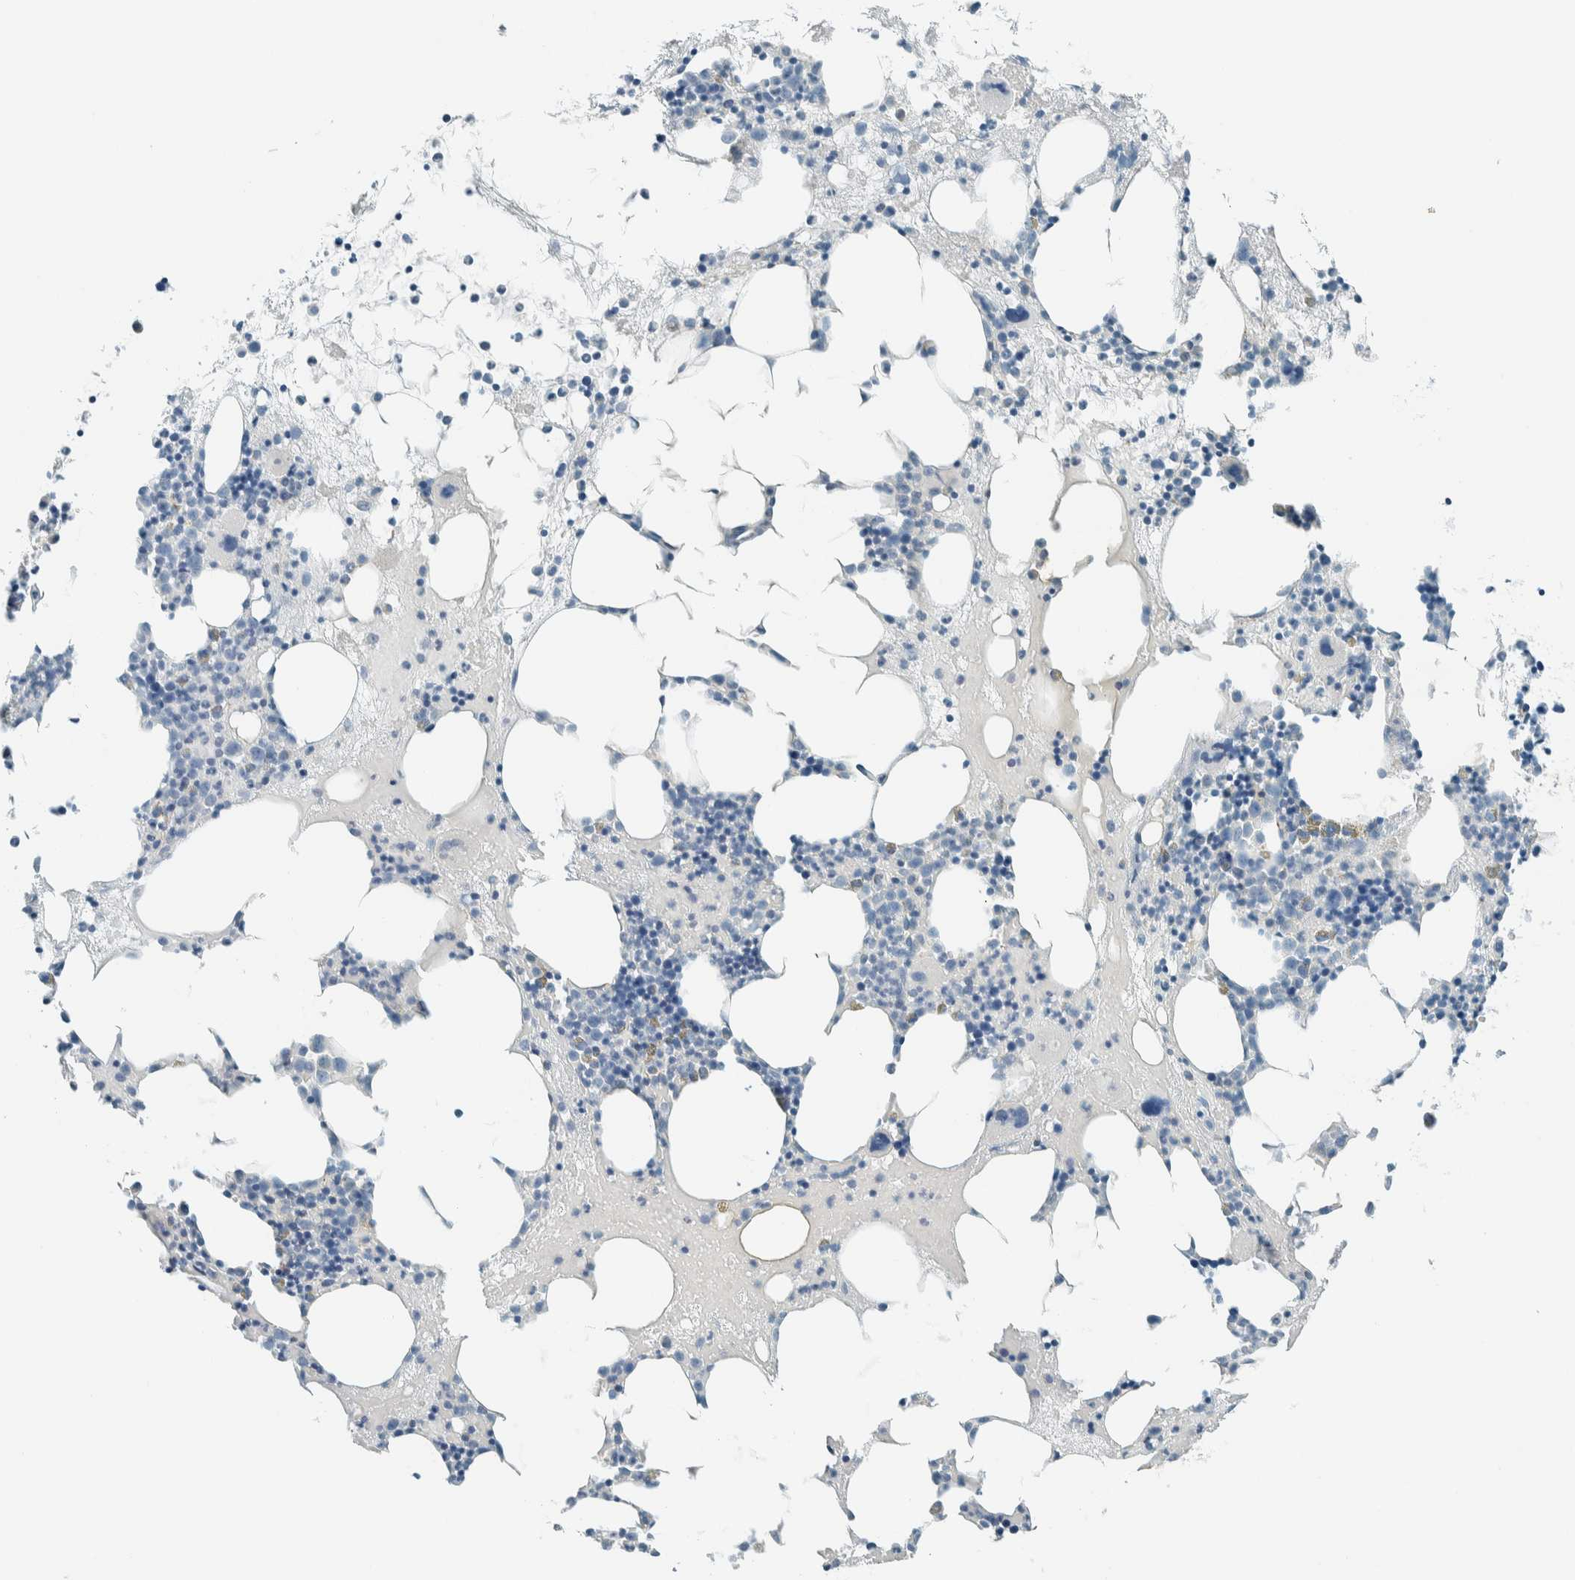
{"staining": {"intensity": "negative", "quantity": "none", "location": "none"}, "tissue": "bone marrow", "cell_type": "Hematopoietic cells", "image_type": "normal", "snomed": [{"axis": "morphology", "description": "Normal tissue, NOS"}, {"axis": "morphology", "description": "Inflammation, NOS"}, {"axis": "topography", "description": "Bone marrow"}], "caption": "There is no significant staining in hematopoietic cells of bone marrow. Nuclei are stained in blue.", "gene": "ALDH7A1", "patient": {"sex": "female", "age": 81}}